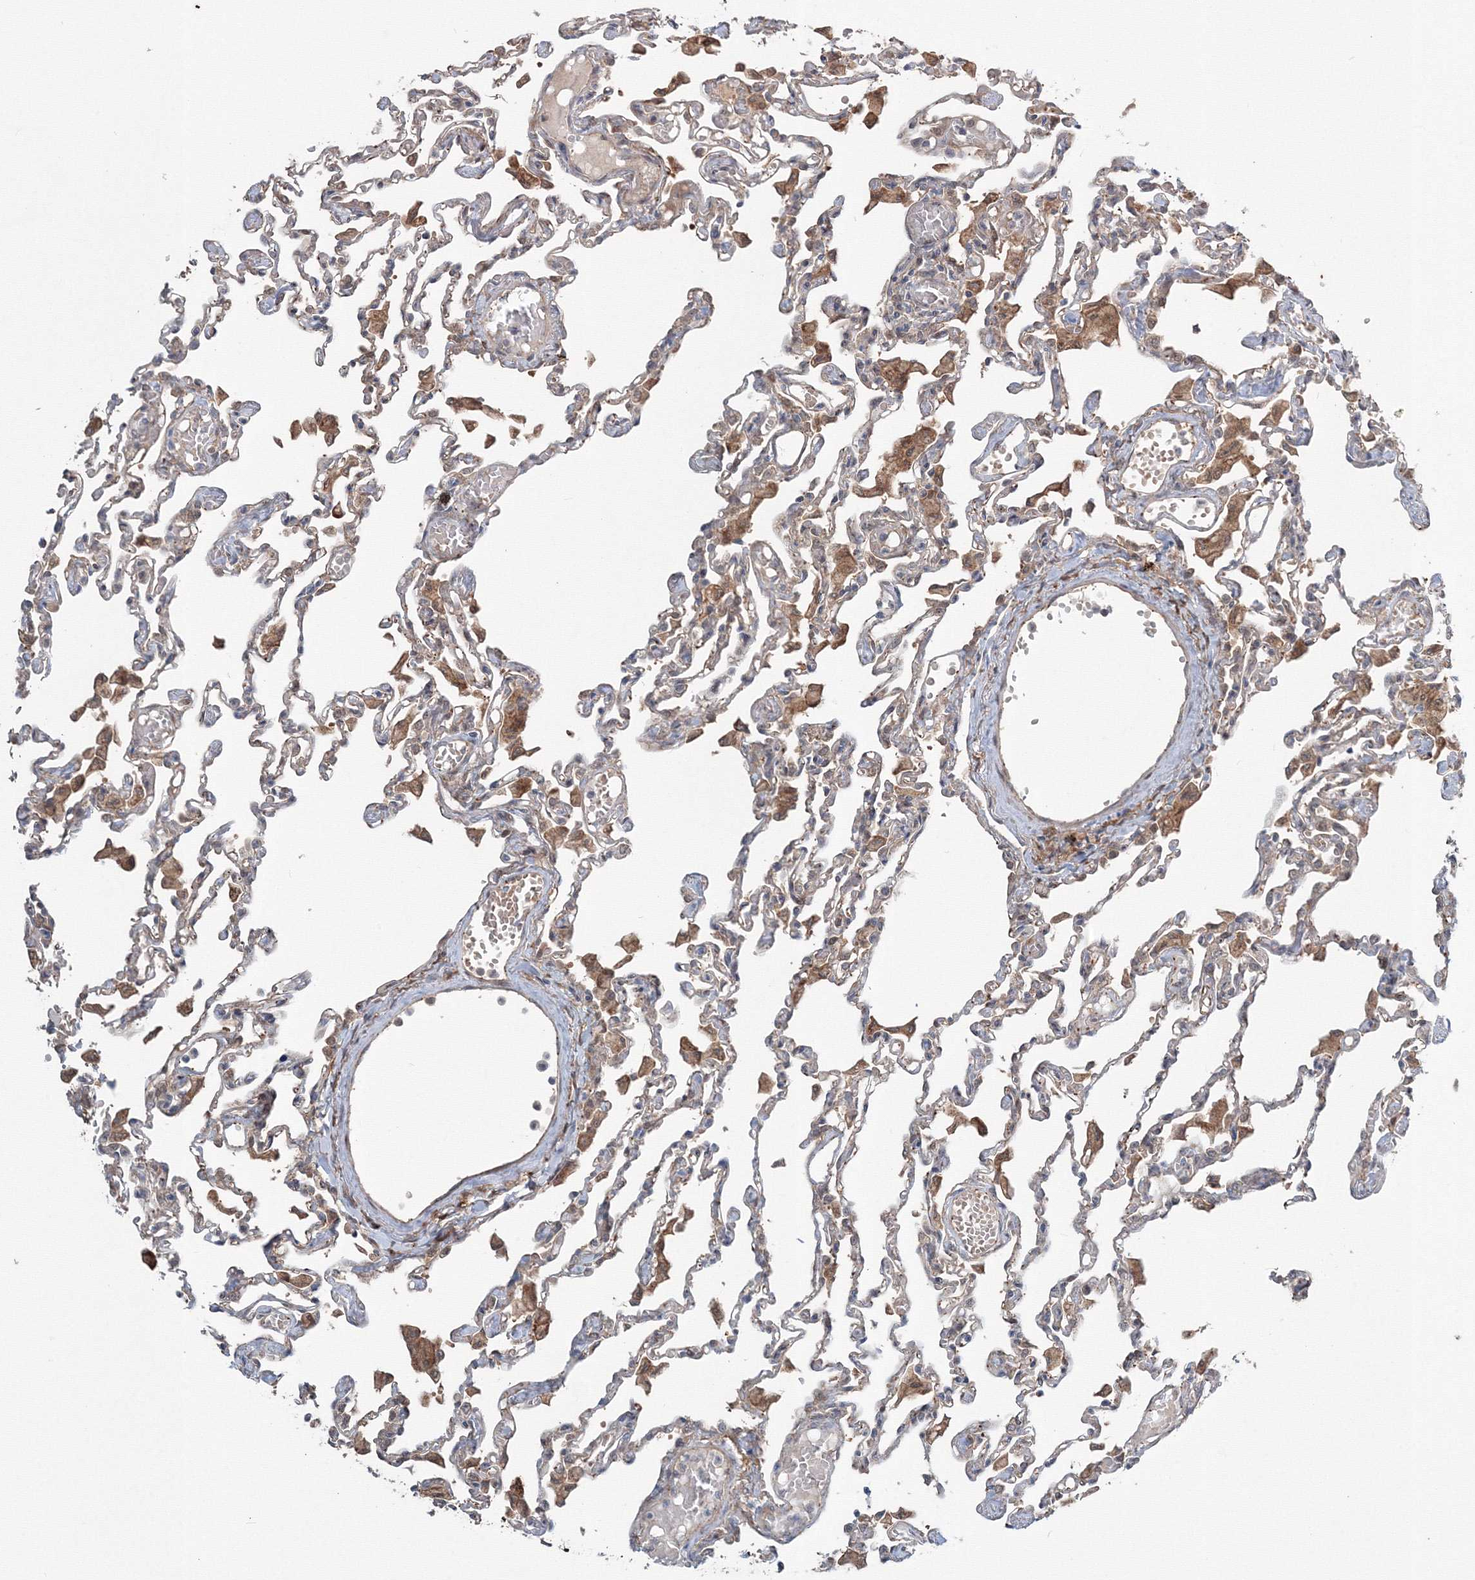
{"staining": {"intensity": "moderate", "quantity": "<25%", "location": "cytoplasmic/membranous"}, "tissue": "lung", "cell_type": "Alveolar cells", "image_type": "normal", "snomed": [{"axis": "morphology", "description": "Normal tissue, NOS"}, {"axis": "topography", "description": "Bronchus"}, {"axis": "topography", "description": "Lung"}], "caption": "Immunohistochemical staining of unremarkable human lung exhibits <25% levels of moderate cytoplasmic/membranous protein expression in approximately <25% of alveolar cells. (DAB (3,3'-diaminobenzidine) IHC, brown staining for protein, blue staining for nuclei).", "gene": "MKRN2", "patient": {"sex": "female", "age": 49}}